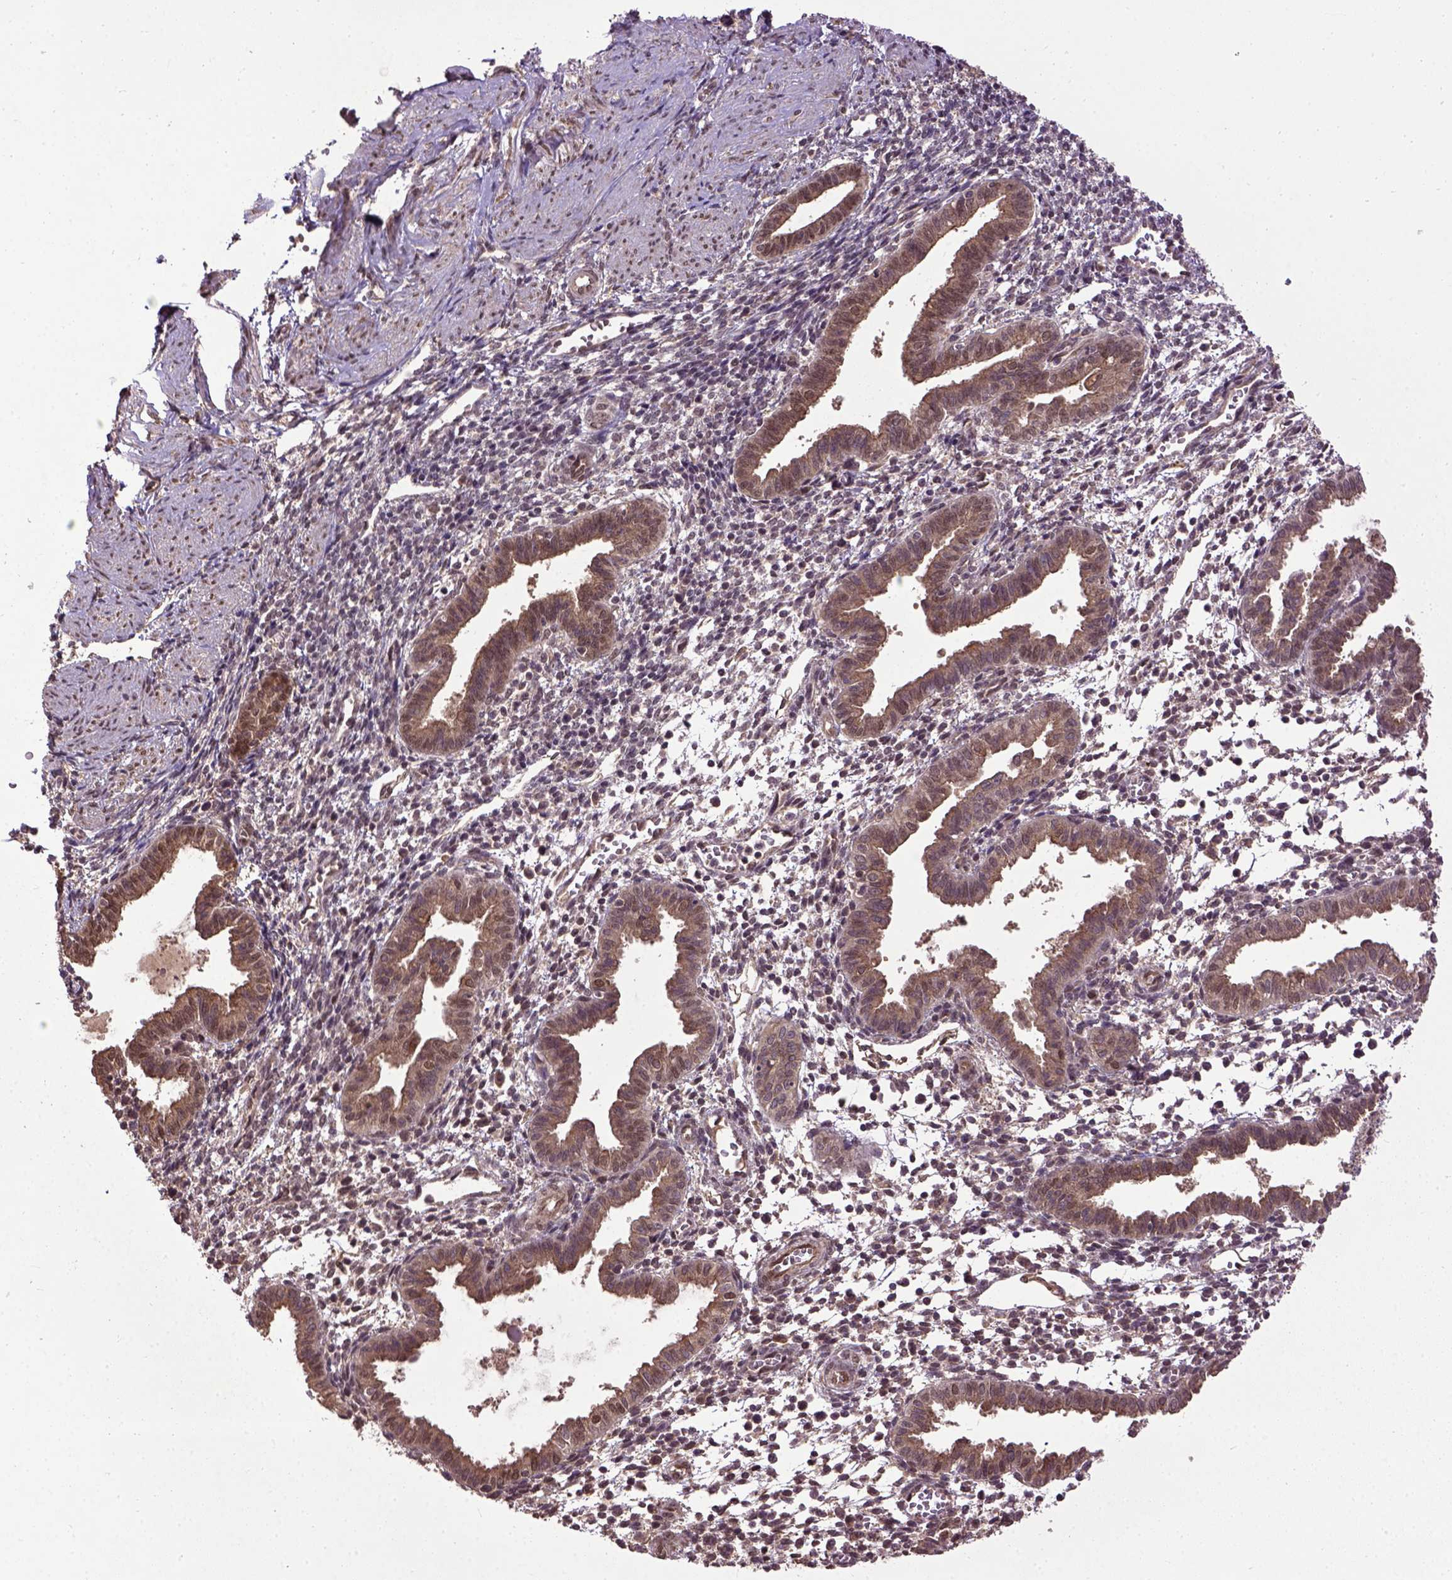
{"staining": {"intensity": "moderate", "quantity": "<25%", "location": "nuclear"}, "tissue": "endometrium", "cell_type": "Cells in endometrial stroma", "image_type": "normal", "snomed": [{"axis": "morphology", "description": "Normal tissue, NOS"}, {"axis": "topography", "description": "Endometrium"}], "caption": "This histopathology image exhibits IHC staining of normal human endometrium, with low moderate nuclear staining in approximately <25% of cells in endometrial stroma.", "gene": "UBA3", "patient": {"sex": "female", "age": 37}}